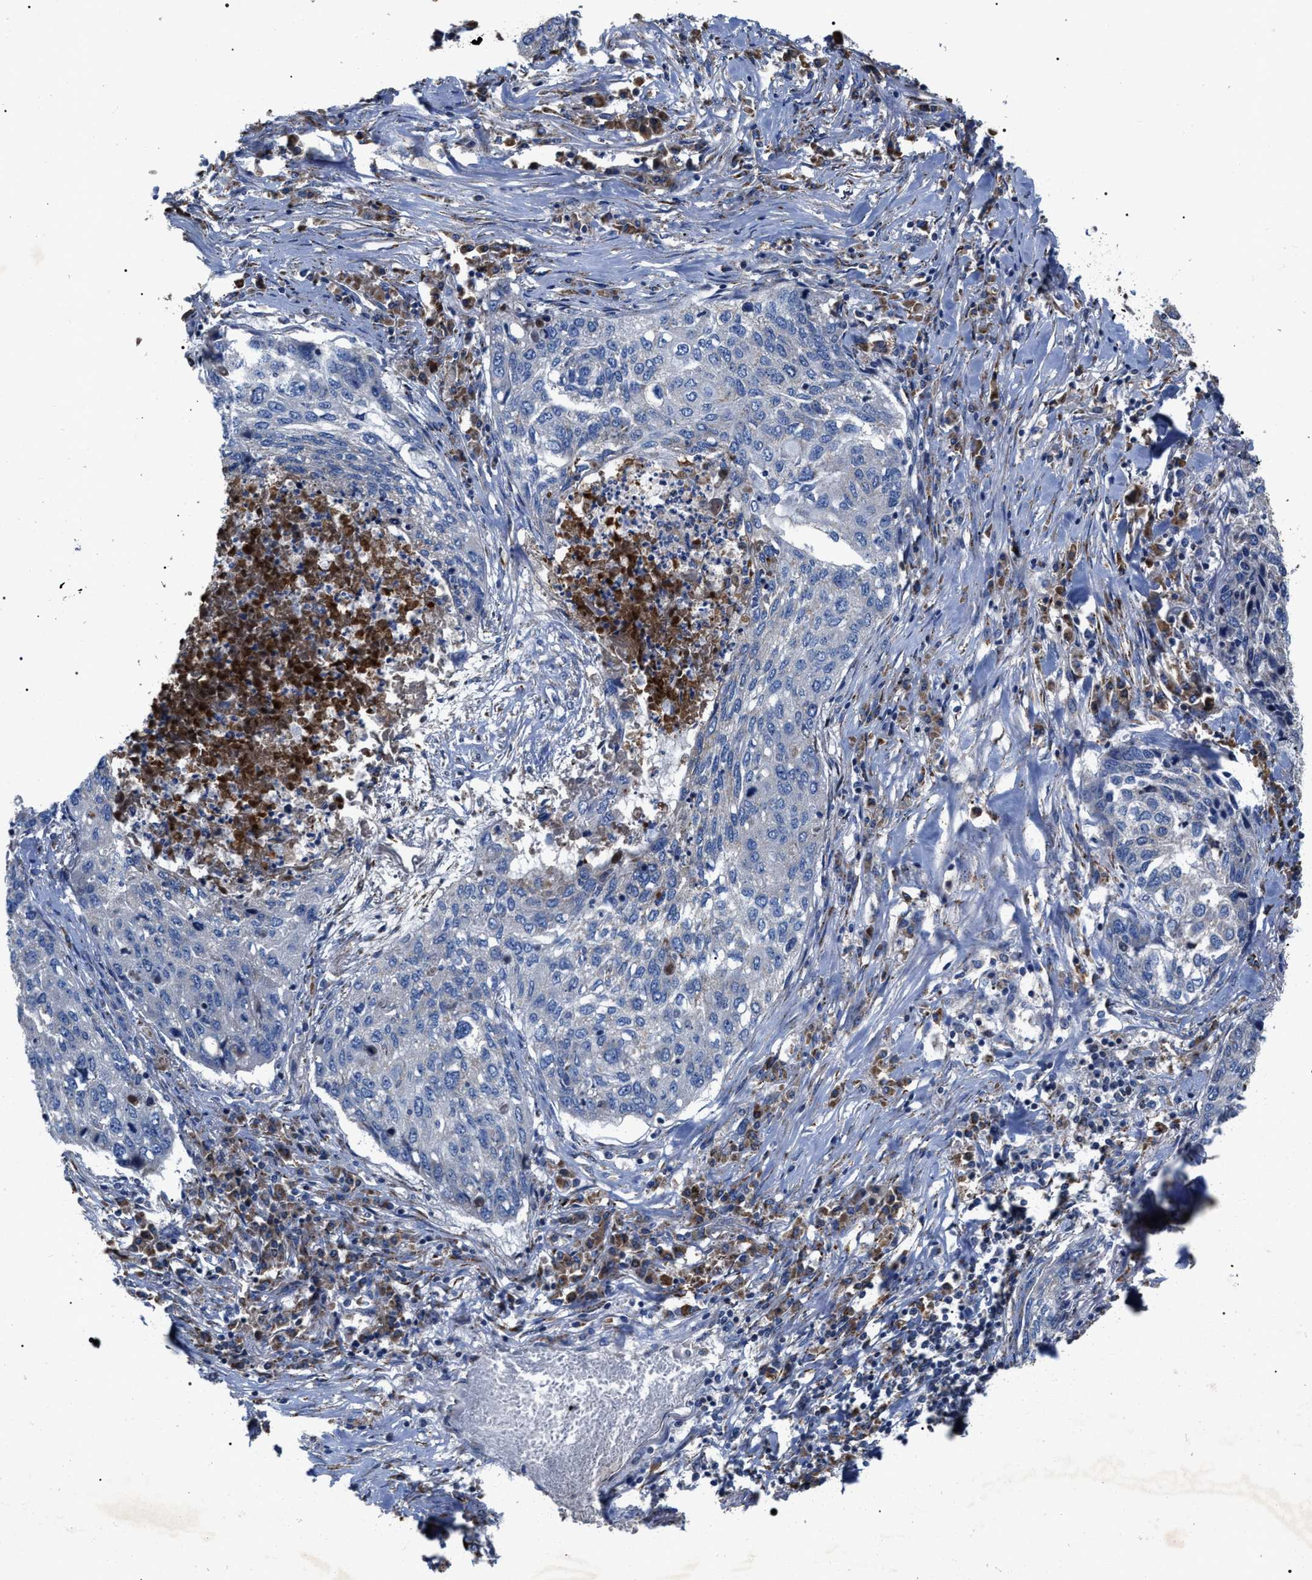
{"staining": {"intensity": "negative", "quantity": "none", "location": "none"}, "tissue": "lung cancer", "cell_type": "Tumor cells", "image_type": "cancer", "snomed": [{"axis": "morphology", "description": "Squamous cell carcinoma, NOS"}, {"axis": "topography", "description": "Lung"}], "caption": "Image shows no significant protein expression in tumor cells of squamous cell carcinoma (lung). (Stains: DAB immunohistochemistry with hematoxylin counter stain, Microscopy: brightfield microscopy at high magnification).", "gene": "MACC1", "patient": {"sex": "female", "age": 63}}